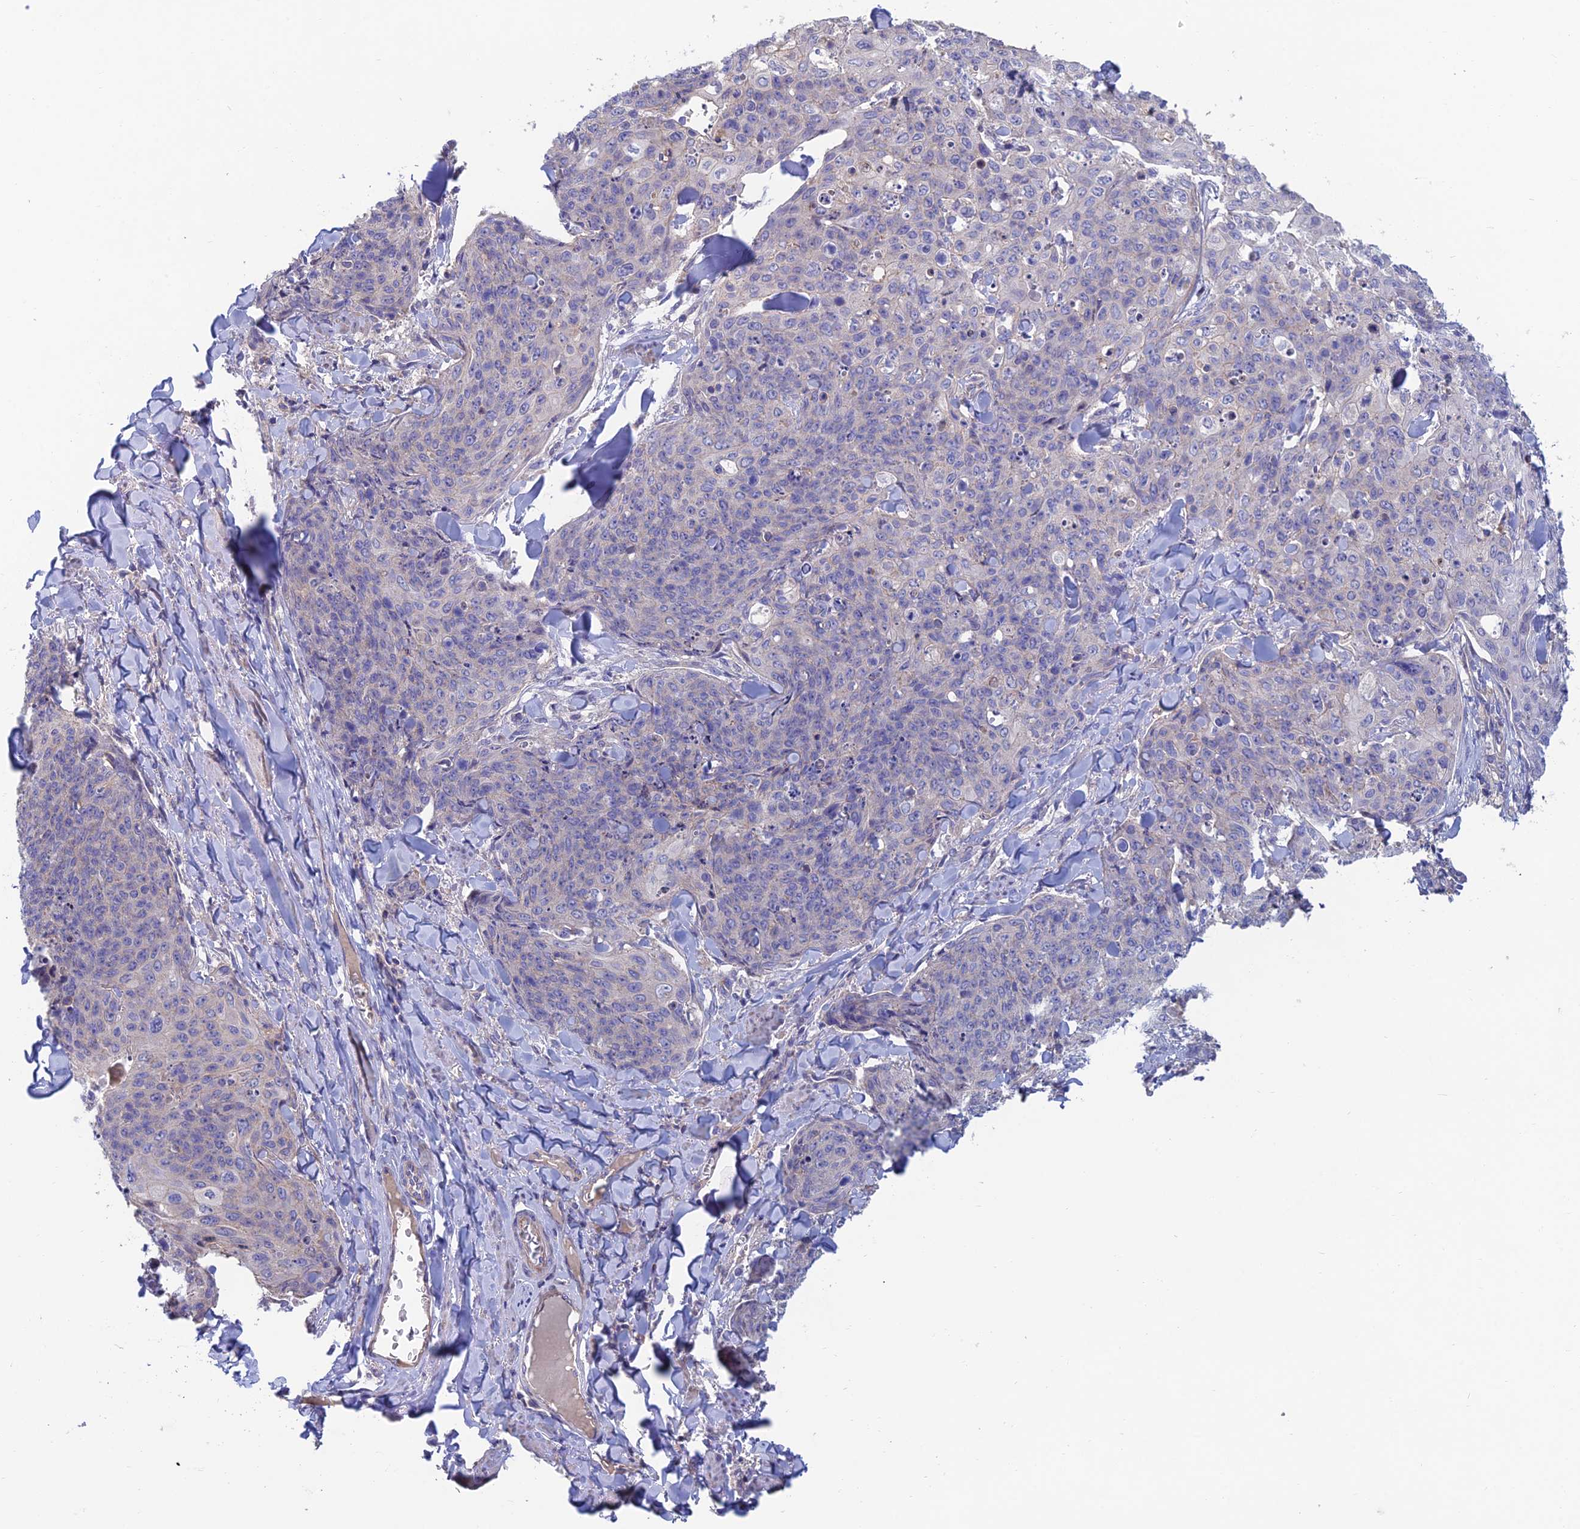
{"staining": {"intensity": "negative", "quantity": "none", "location": "none"}, "tissue": "skin cancer", "cell_type": "Tumor cells", "image_type": "cancer", "snomed": [{"axis": "morphology", "description": "Squamous cell carcinoma, NOS"}, {"axis": "topography", "description": "Skin"}, {"axis": "topography", "description": "Vulva"}], "caption": "A high-resolution image shows immunohistochemistry staining of squamous cell carcinoma (skin), which reveals no significant staining in tumor cells. (Immunohistochemistry (ihc), brightfield microscopy, high magnification).", "gene": "USP37", "patient": {"sex": "female", "age": 85}}